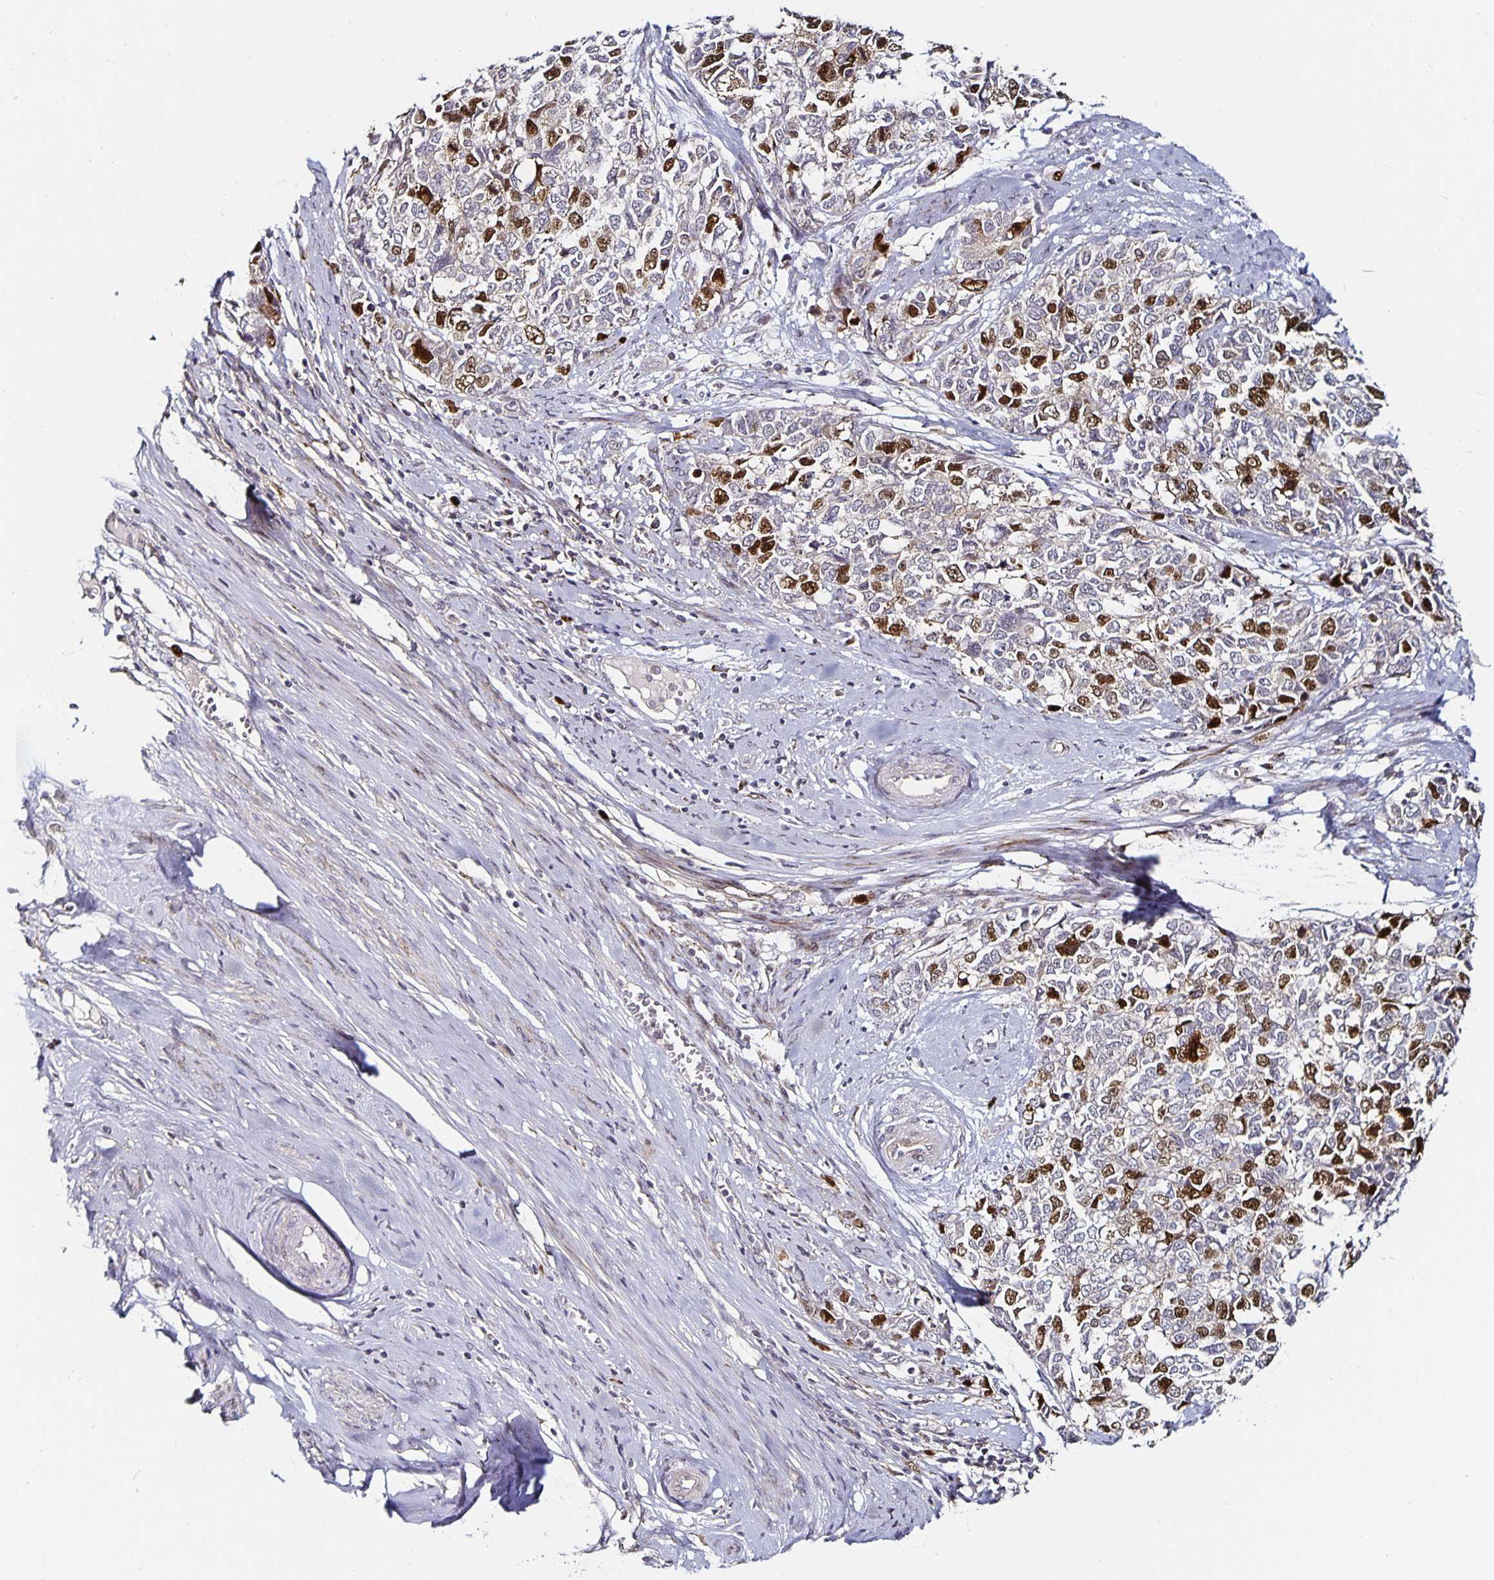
{"staining": {"intensity": "strong", "quantity": "<25%", "location": "nuclear"}, "tissue": "cervical cancer", "cell_type": "Tumor cells", "image_type": "cancer", "snomed": [{"axis": "morphology", "description": "Adenocarcinoma, NOS"}, {"axis": "topography", "description": "Cervix"}], "caption": "IHC of cervical cancer (adenocarcinoma) reveals medium levels of strong nuclear positivity in about <25% of tumor cells.", "gene": "ANLN", "patient": {"sex": "female", "age": 63}}